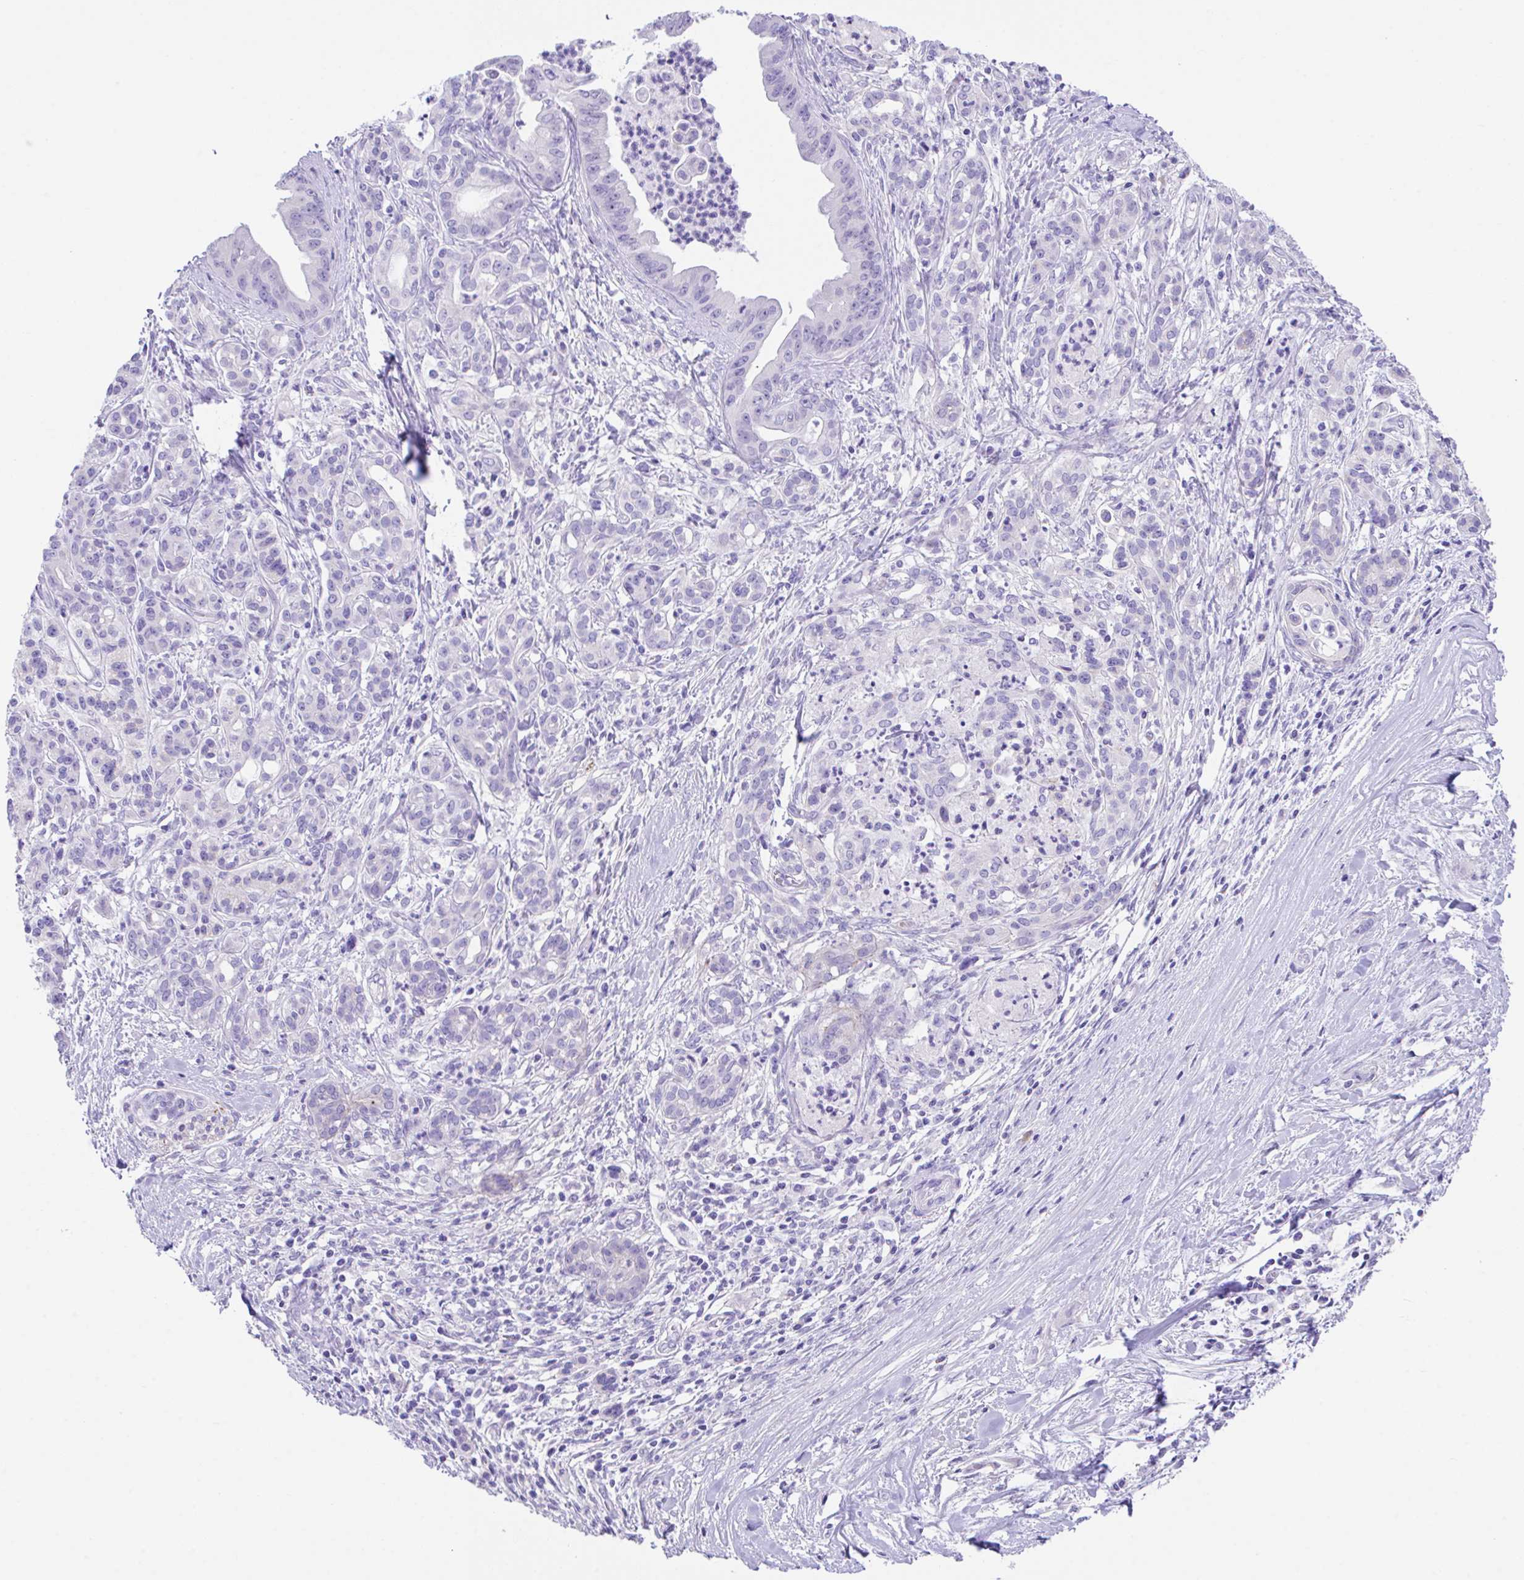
{"staining": {"intensity": "negative", "quantity": "none", "location": "none"}, "tissue": "pancreatic cancer", "cell_type": "Tumor cells", "image_type": "cancer", "snomed": [{"axis": "morphology", "description": "Adenocarcinoma, NOS"}, {"axis": "topography", "description": "Pancreas"}], "caption": "IHC histopathology image of human adenocarcinoma (pancreatic) stained for a protein (brown), which reveals no positivity in tumor cells. (IHC, brightfield microscopy, high magnification).", "gene": "SLC16A6", "patient": {"sex": "male", "age": 58}}